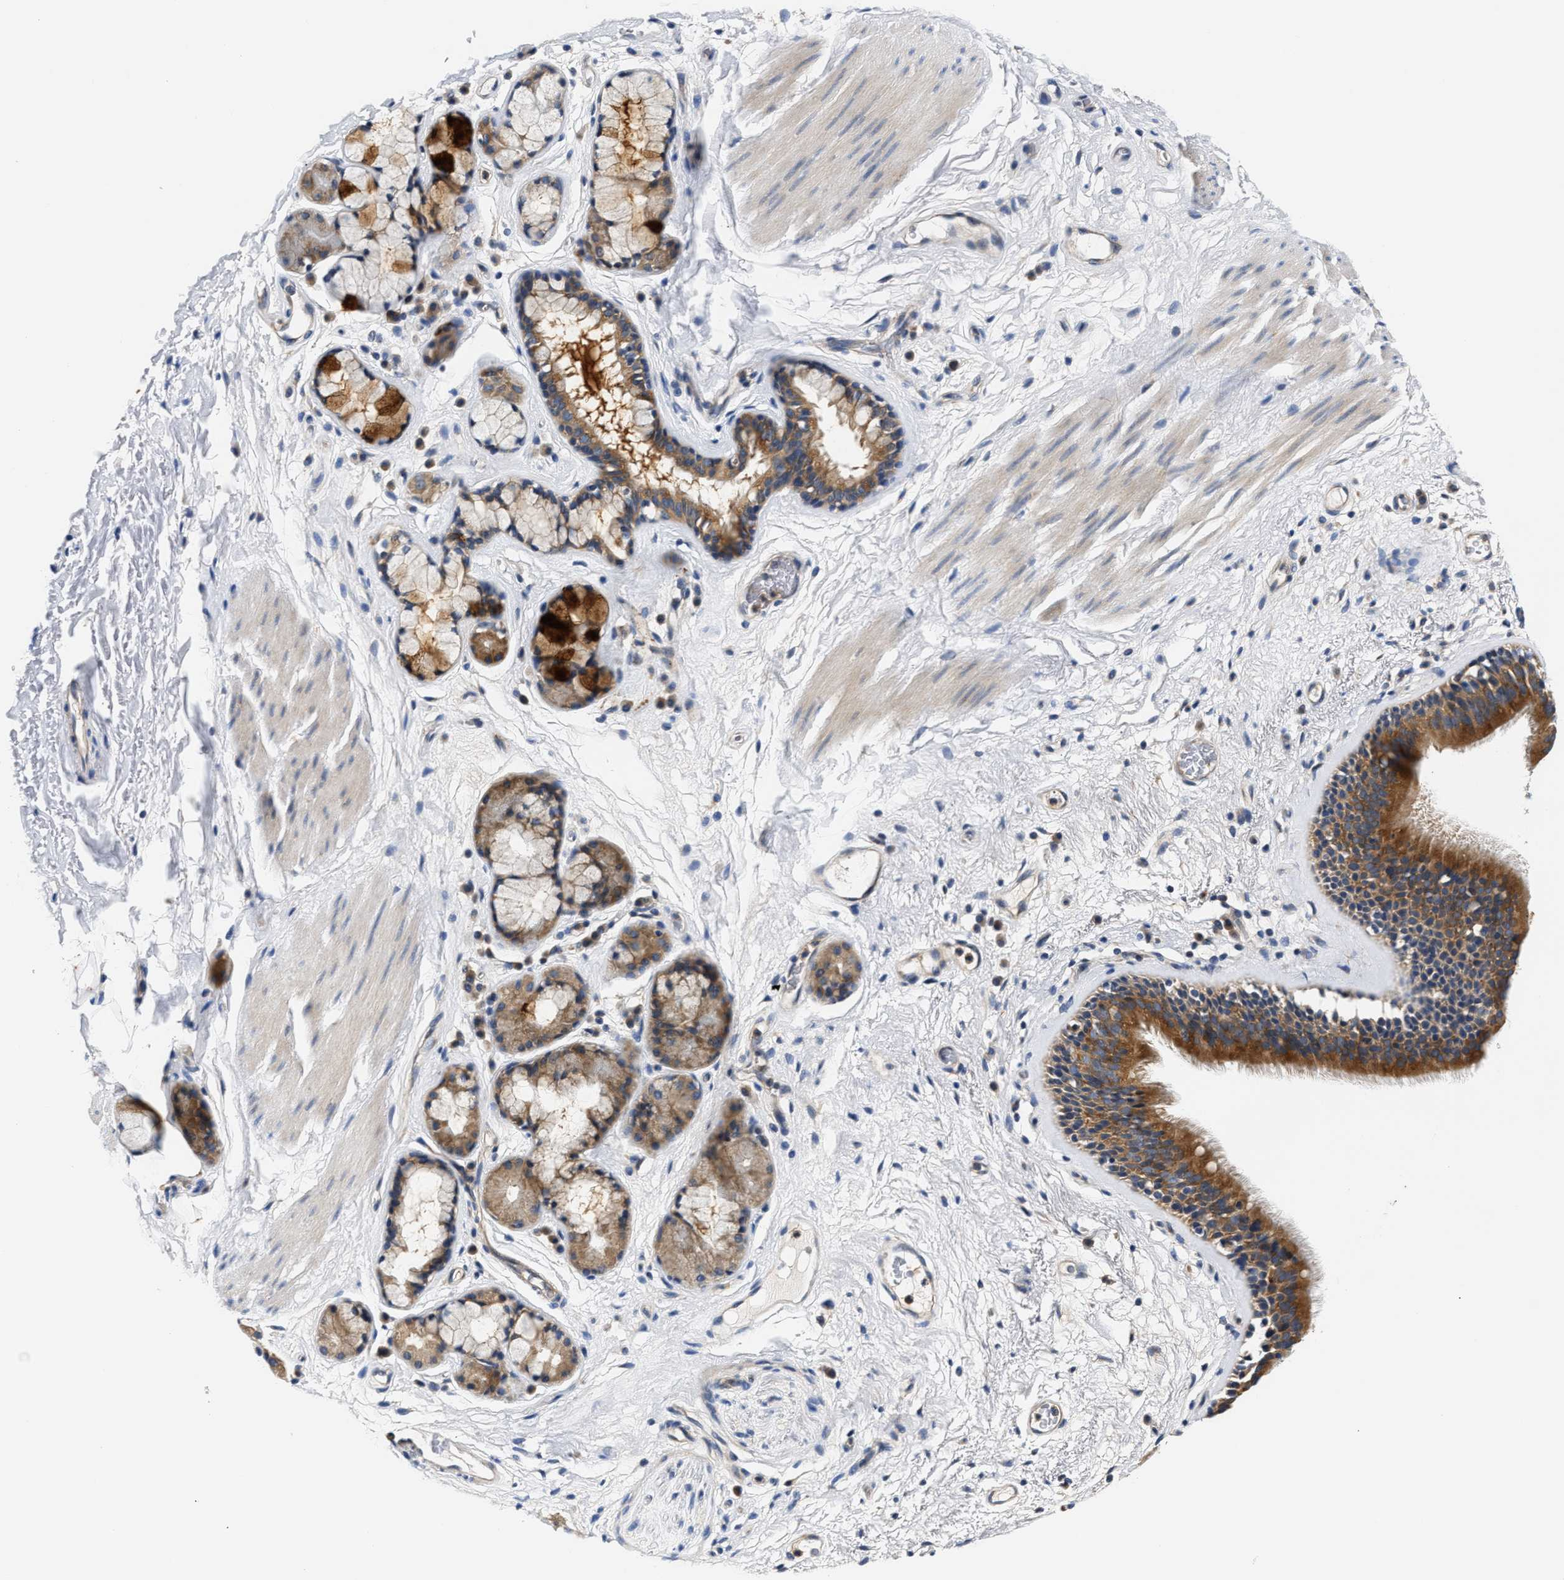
{"staining": {"intensity": "strong", "quantity": ">75%", "location": "cytoplasmic/membranous"}, "tissue": "bronchus", "cell_type": "Respiratory epithelial cells", "image_type": "normal", "snomed": [{"axis": "morphology", "description": "Normal tissue, NOS"}, {"axis": "topography", "description": "Cartilage tissue"}], "caption": "This micrograph shows immunohistochemistry (IHC) staining of normal bronchus, with high strong cytoplasmic/membranous positivity in about >75% of respiratory epithelial cells.", "gene": "FAM185A", "patient": {"sex": "female", "age": 63}}